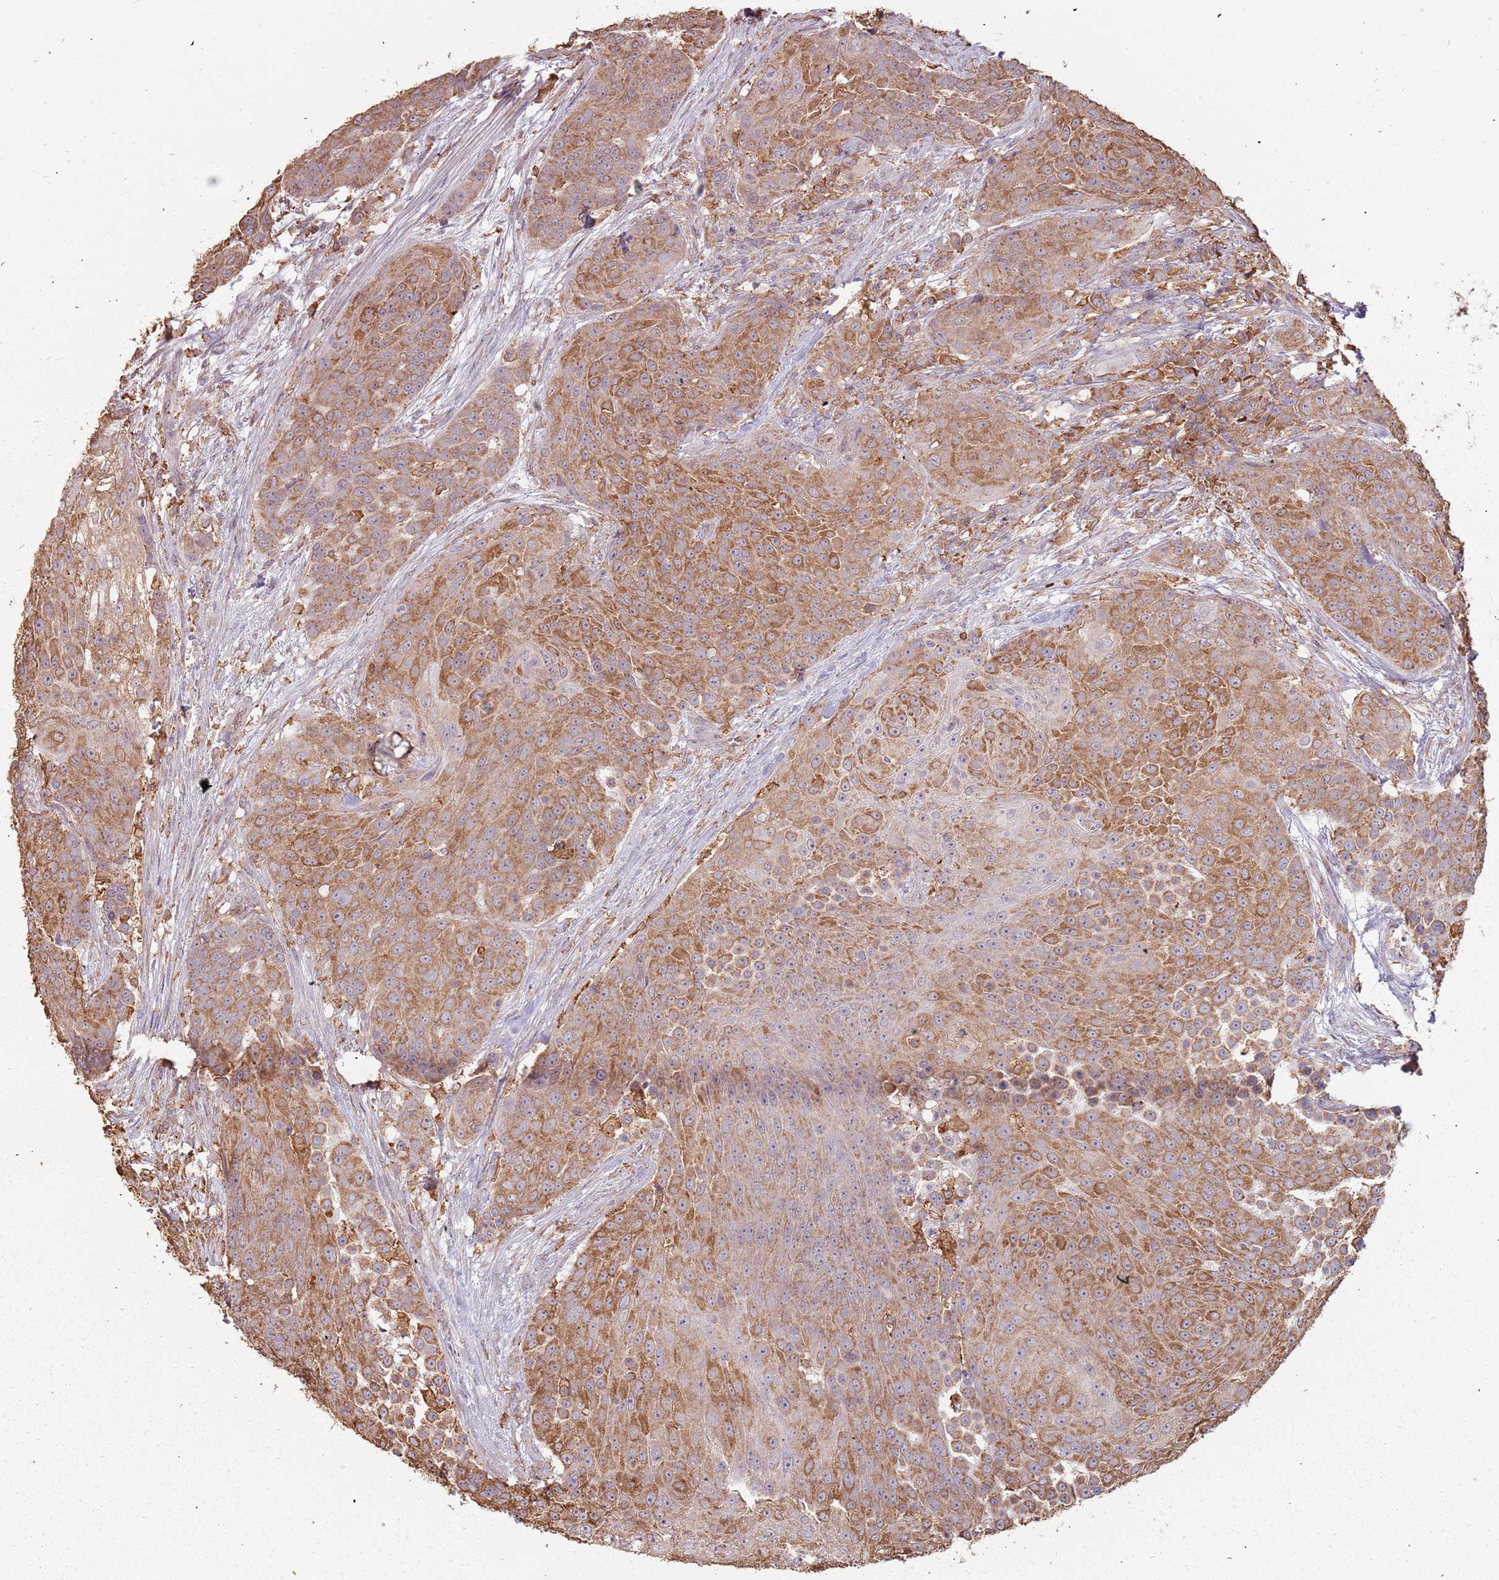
{"staining": {"intensity": "moderate", "quantity": ">75%", "location": "cytoplasmic/membranous"}, "tissue": "urothelial cancer", "cell_type": "Tumor cells", "image_type": "cancer", "snomed": [{"axis": "morphology", "description": "Urothelial carcinoma, High grade"}, {"axis": "topography", "description": "Urinary bladder"}], "caption": "Immunohistochemistry (IHC) micrograph of neoplastic tissue: human urothelial cancer stained using IHC displays medium levels of moderate protein expression localized specifically in the cytoplasmic/membranous of tumor cells, appearing as a cytoplasmic/membranous brown color.", "gene": "ATOSB", "patient": {"sex": "female", "age": 63}}